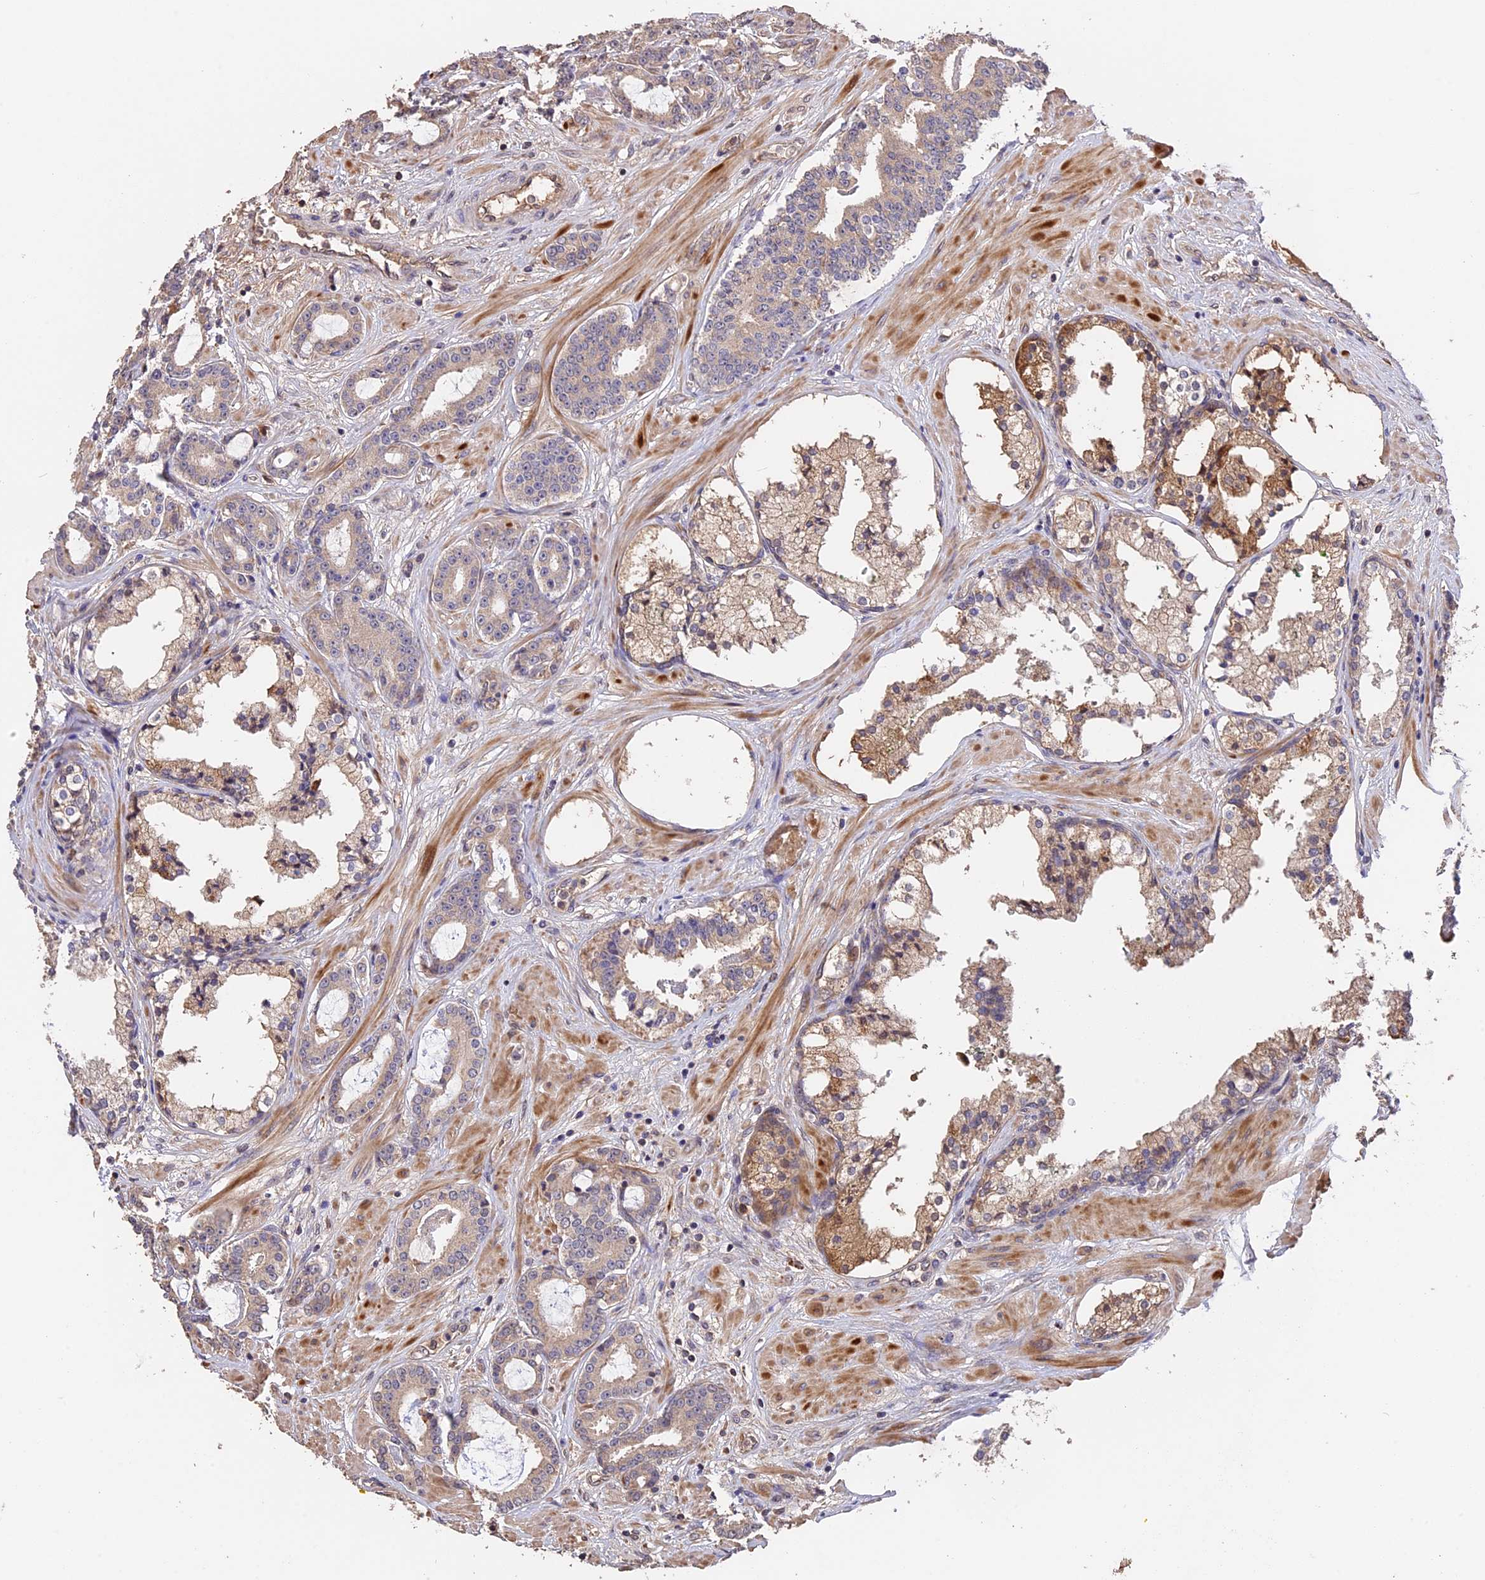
{"staining": {"intensity": "weak", "quantity": "<25%", "location": "cytoplasmic/membranous"}, "tissue": "prostate cancer", "cell_type": "Tumor cells", "image_type": "cancer", "snomed": [{"axis": "morphology", "description": "Adenocarcinoma, High grade"}, {"axis": "topography", "description": "Prostate"}], "caption": "High power microscopy histopathology image of an immunohistochemistry micrograph of prostate cancer, revealing no significant staining in tumor cells.", "gene": "RASAL1", "patient": {"sex": "male", "age": 58}}